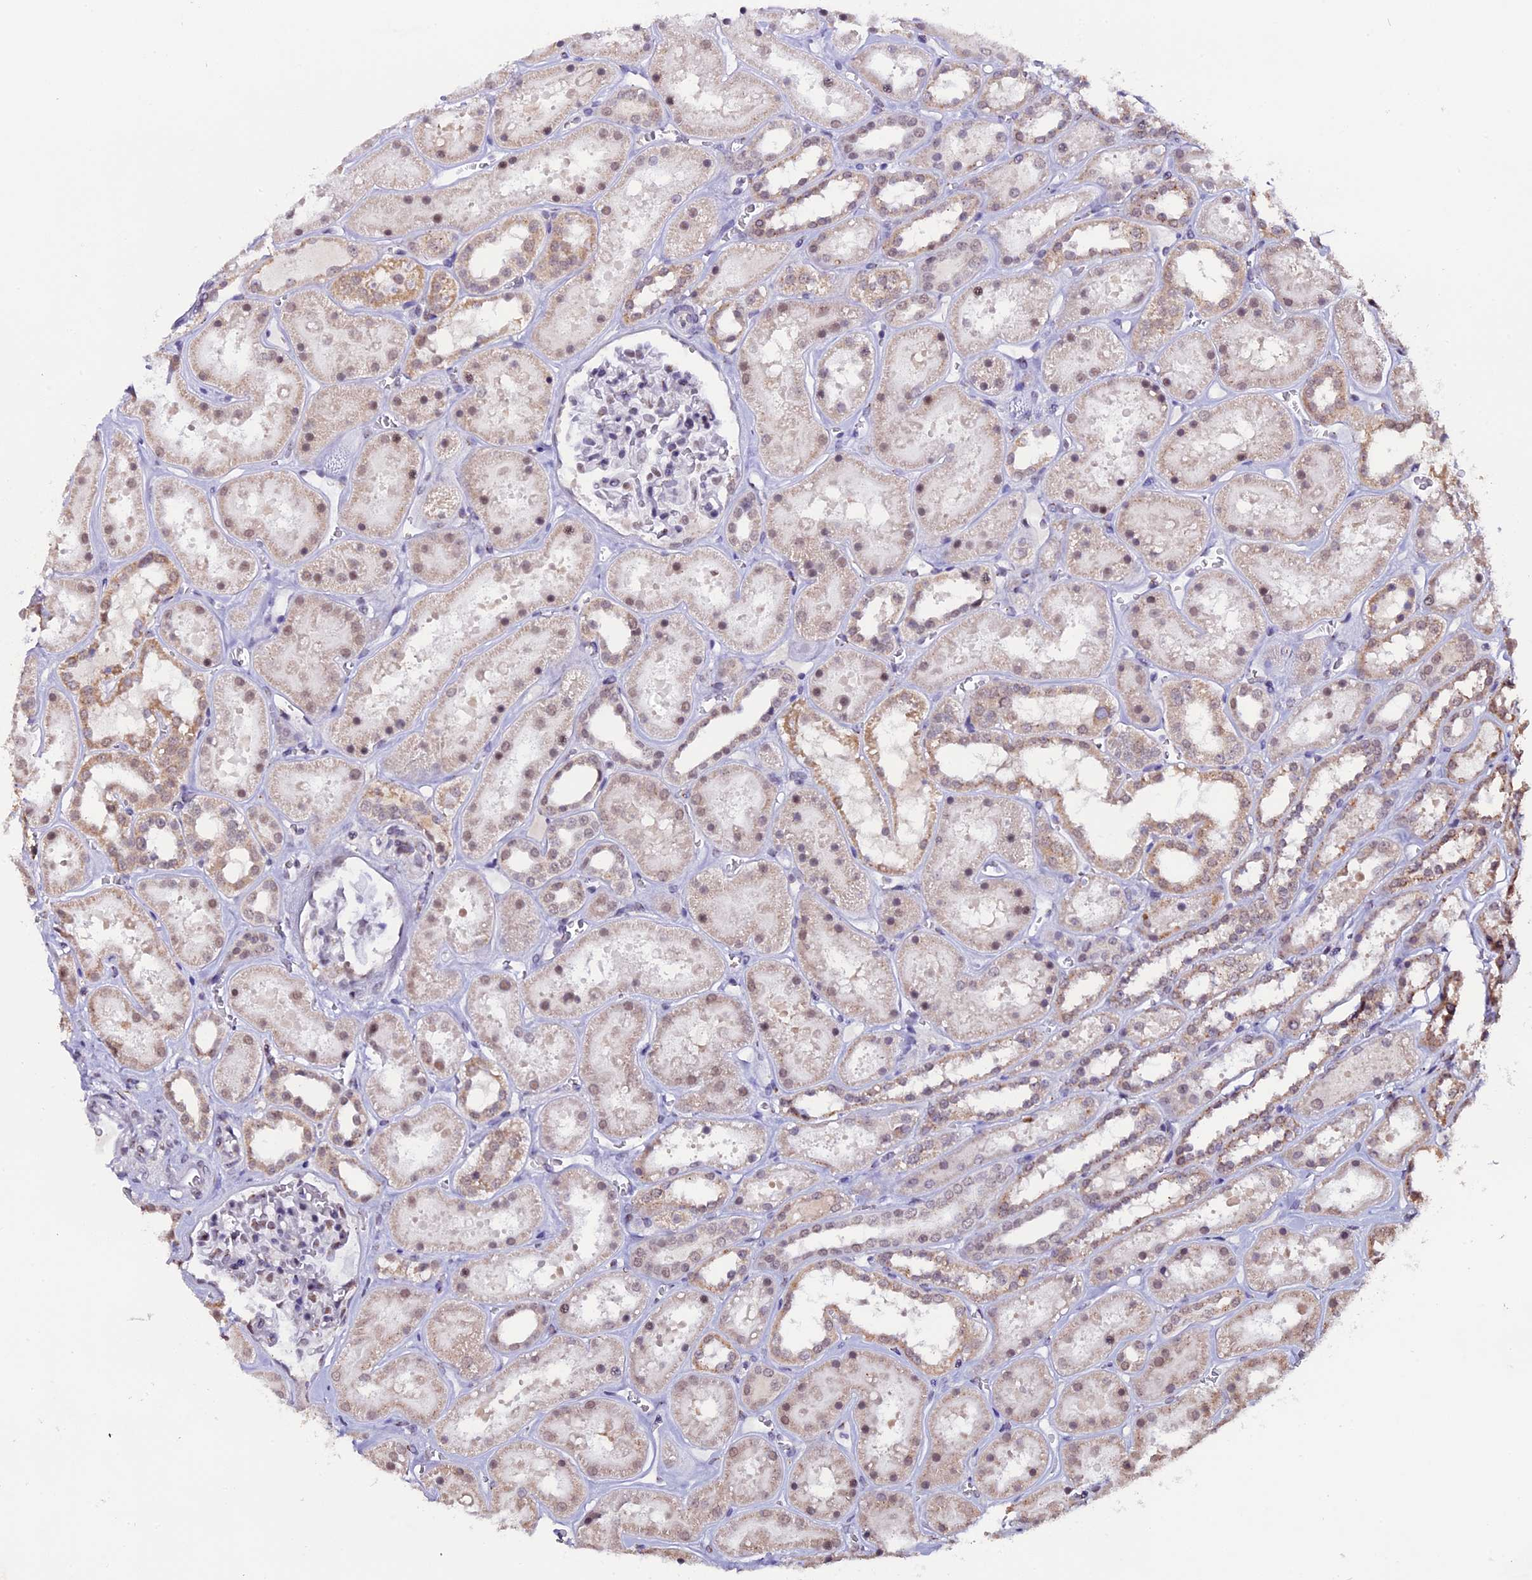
{"staining": {"intensity": "weak", "quantity": "<25%", "location": "nuclear"}, "tissue": "kidney", "cell_type": "Cells in glomeruli", "image_type": "normal", "snomed": [{"axis": "morphology", "description": "Normal tissue, NOS"}, {"axis": "topography", "description": "Kidney"}], "caption": "Cells in glomeruli show no significant expression in normal kidney. (IHC, brightfield microscopy, high magnification).", "gene": "NCBP1", "patient": {"sex": "female", "age": 41}}